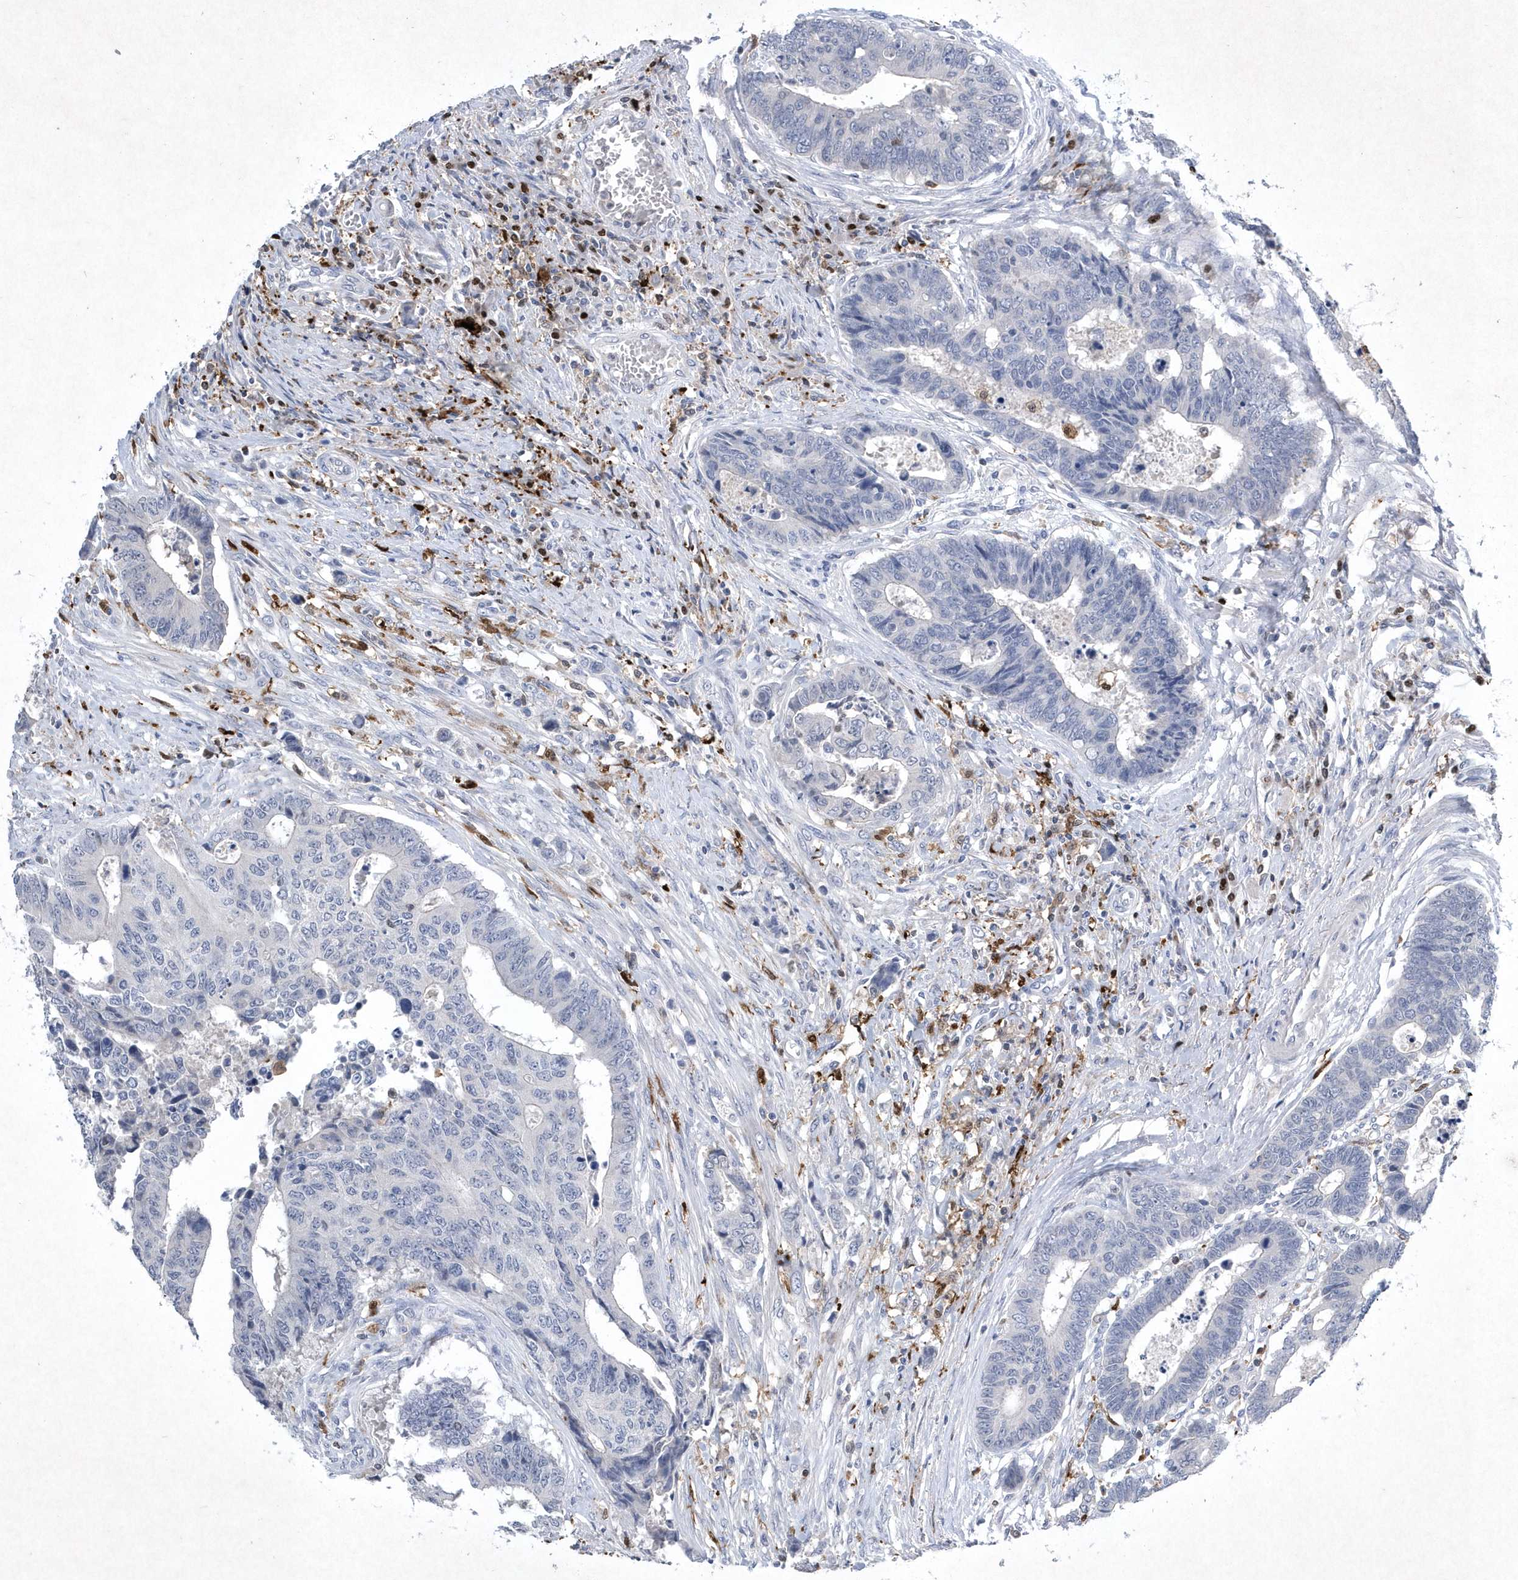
{"staining": {"intensity": "negative", "quantity": "none", "location": "none"}, "tissue": "colorectal cancer", "cell_type": "Tumor cells", "image_type": "cancer", "snomed": [{"axis": "morphology", "description": "Adenocarcinoma, NOS"}, {"axis": "topography", "description": "Rectum"}], "caption": "Protein analysis of colorectal cancer reveals no significant expression in tumor cells.", "gene": "BHLHA15", "patient": {"sex": "male", "age": 84}}